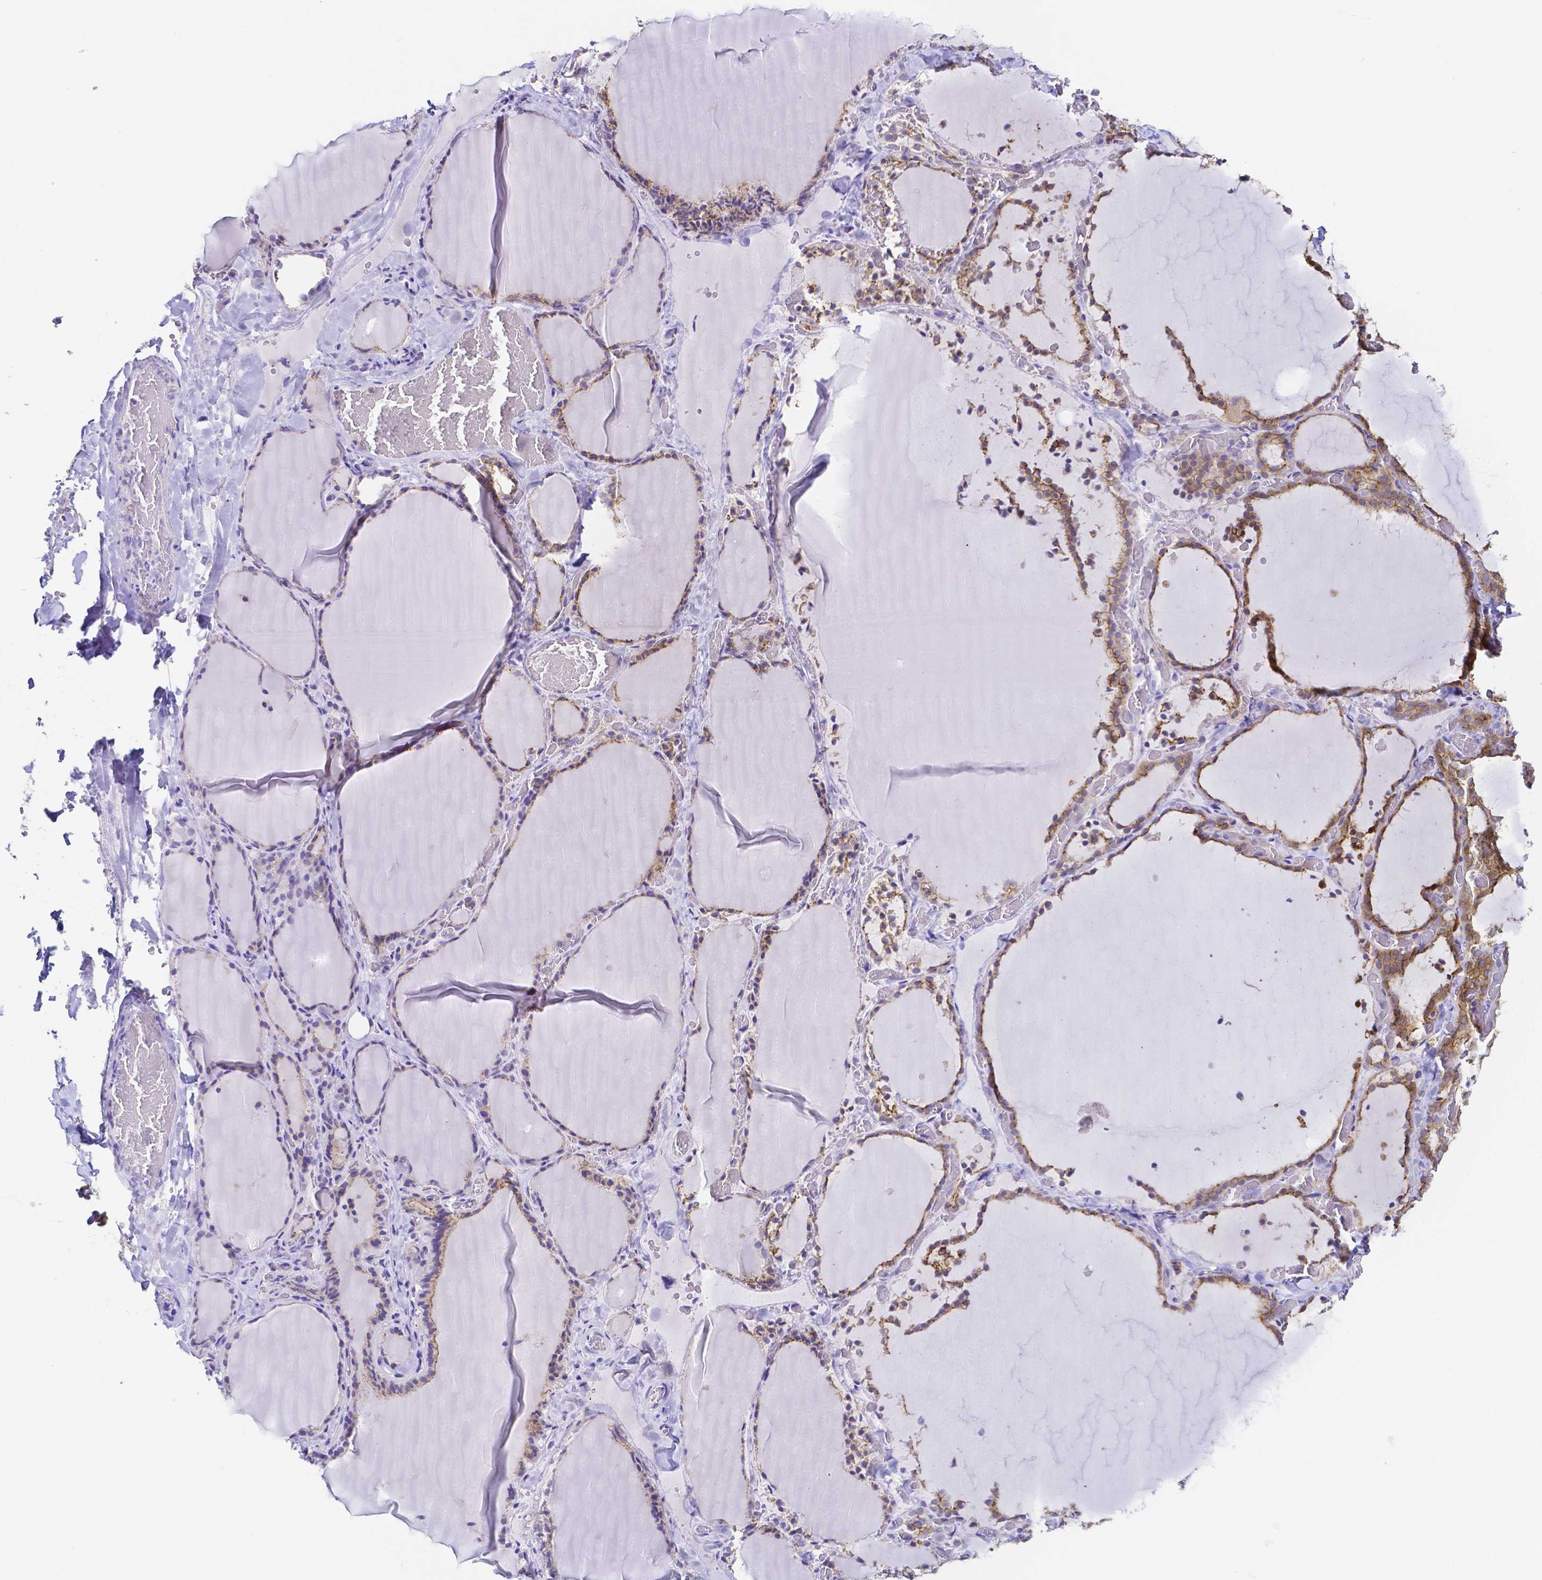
{"staining": {"intensity": "moderate", "quantity": "25%-75%", "location": "cytoplasmic/membranous"}, "tissue": "thyroid gland", "cell_type": "Glandular cells", "image_type": "normal", "snomed": [{"axis": "morphology", "description": "Normal tissue, NOS"}, {"axis": "topography", "description": "Thyroid gland"}], "caption": "A brown stain highlights moderate cytoplasmic/membranous staining of a protein in glandular cells of unremarkable human thyroid gland.", "gene": "PKP3", "patient": {"sex": "female", "age": 22}}